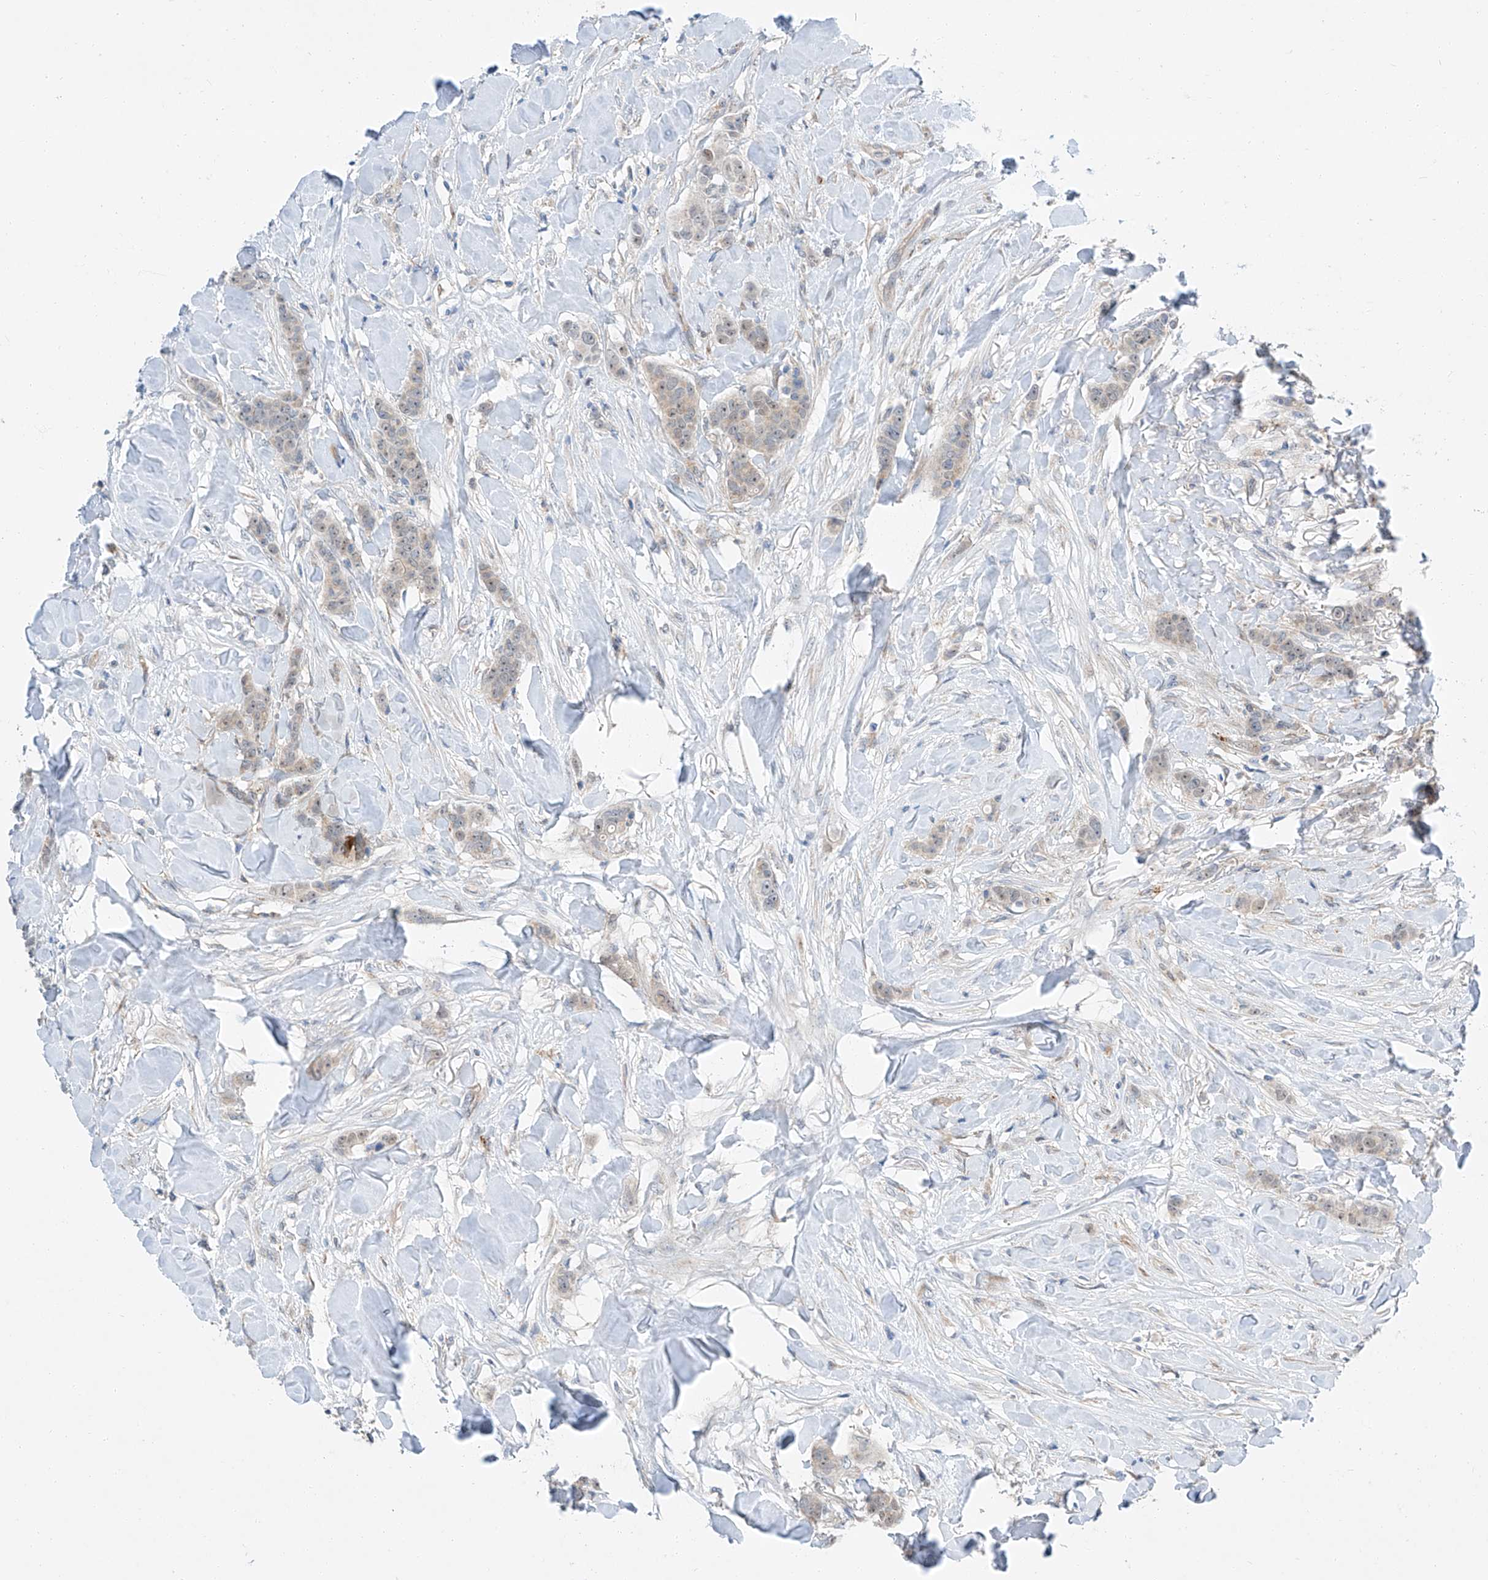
{"staining": {"intensity": "weak", "quantity": "<25%", "location": "nuclear"}, "tissue": "breast cancer", "cell_type": "Tumor cells", "image_type": "cancer", "snomed": [{"axis": "morphology", "description": "Duct carcinoma"}, {"axis": "topography", "description": "Breast"}], "caption": "Protein analysis of breast cancer (infiltrating ductal carcinoma) demonstrates no significant staining in tumor cells.", "gene": "CLDND1", "patient": {"sex": "female", "age": 40}}